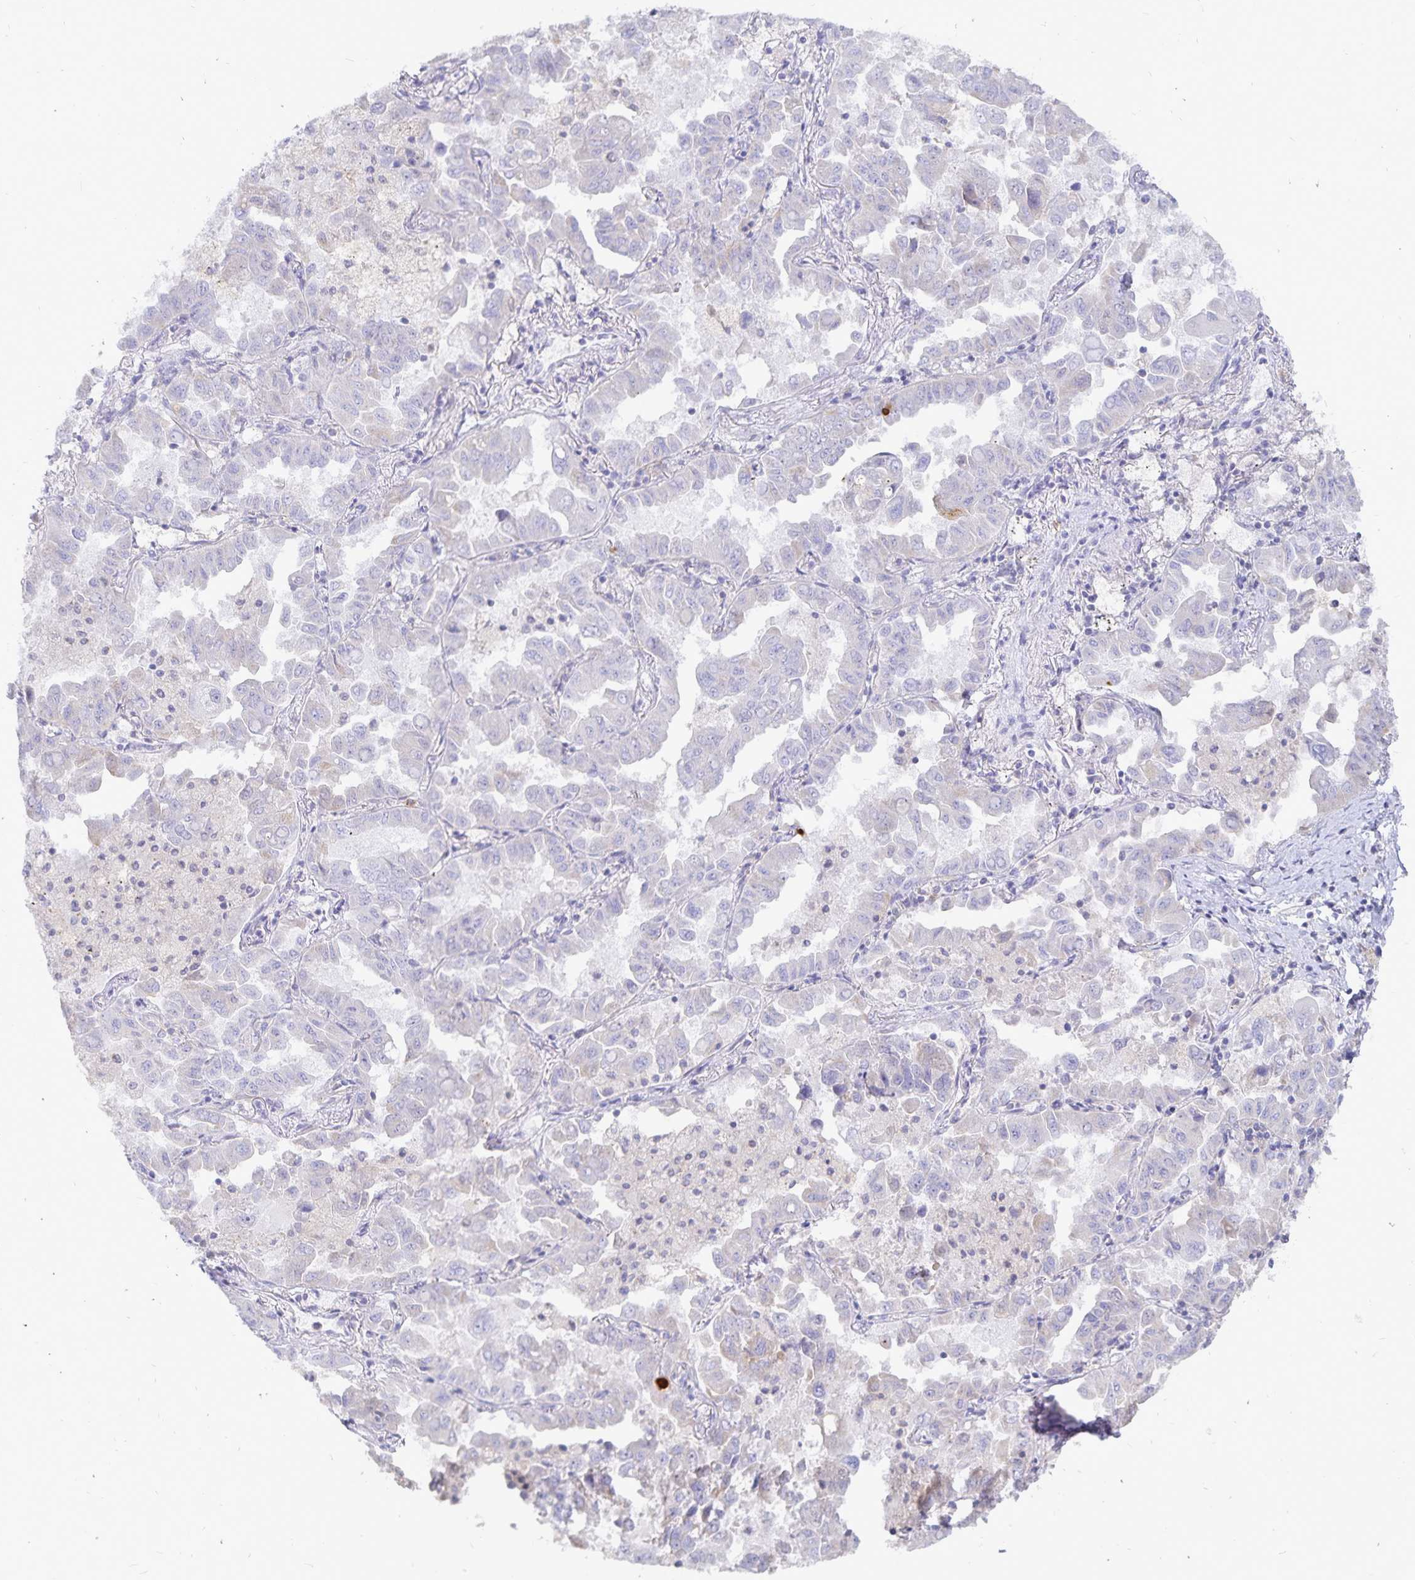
{"staining": {"intensity": "negative", "quantity": "none", "location": "none"}, "tissue": "lung cancer", "cell_type": "Tumor cells", "image_type": "cancer", "snomed": [{"axis": "morphology", "description": "Adenocarcinoma, NOS"}, {"axis": "topography", "description": "Lung"}], "caption": "Tumor cells show no significant staining in lung cancer.", "gene": "PKHD1", "patient": {"sex": "male", "age": 64}}